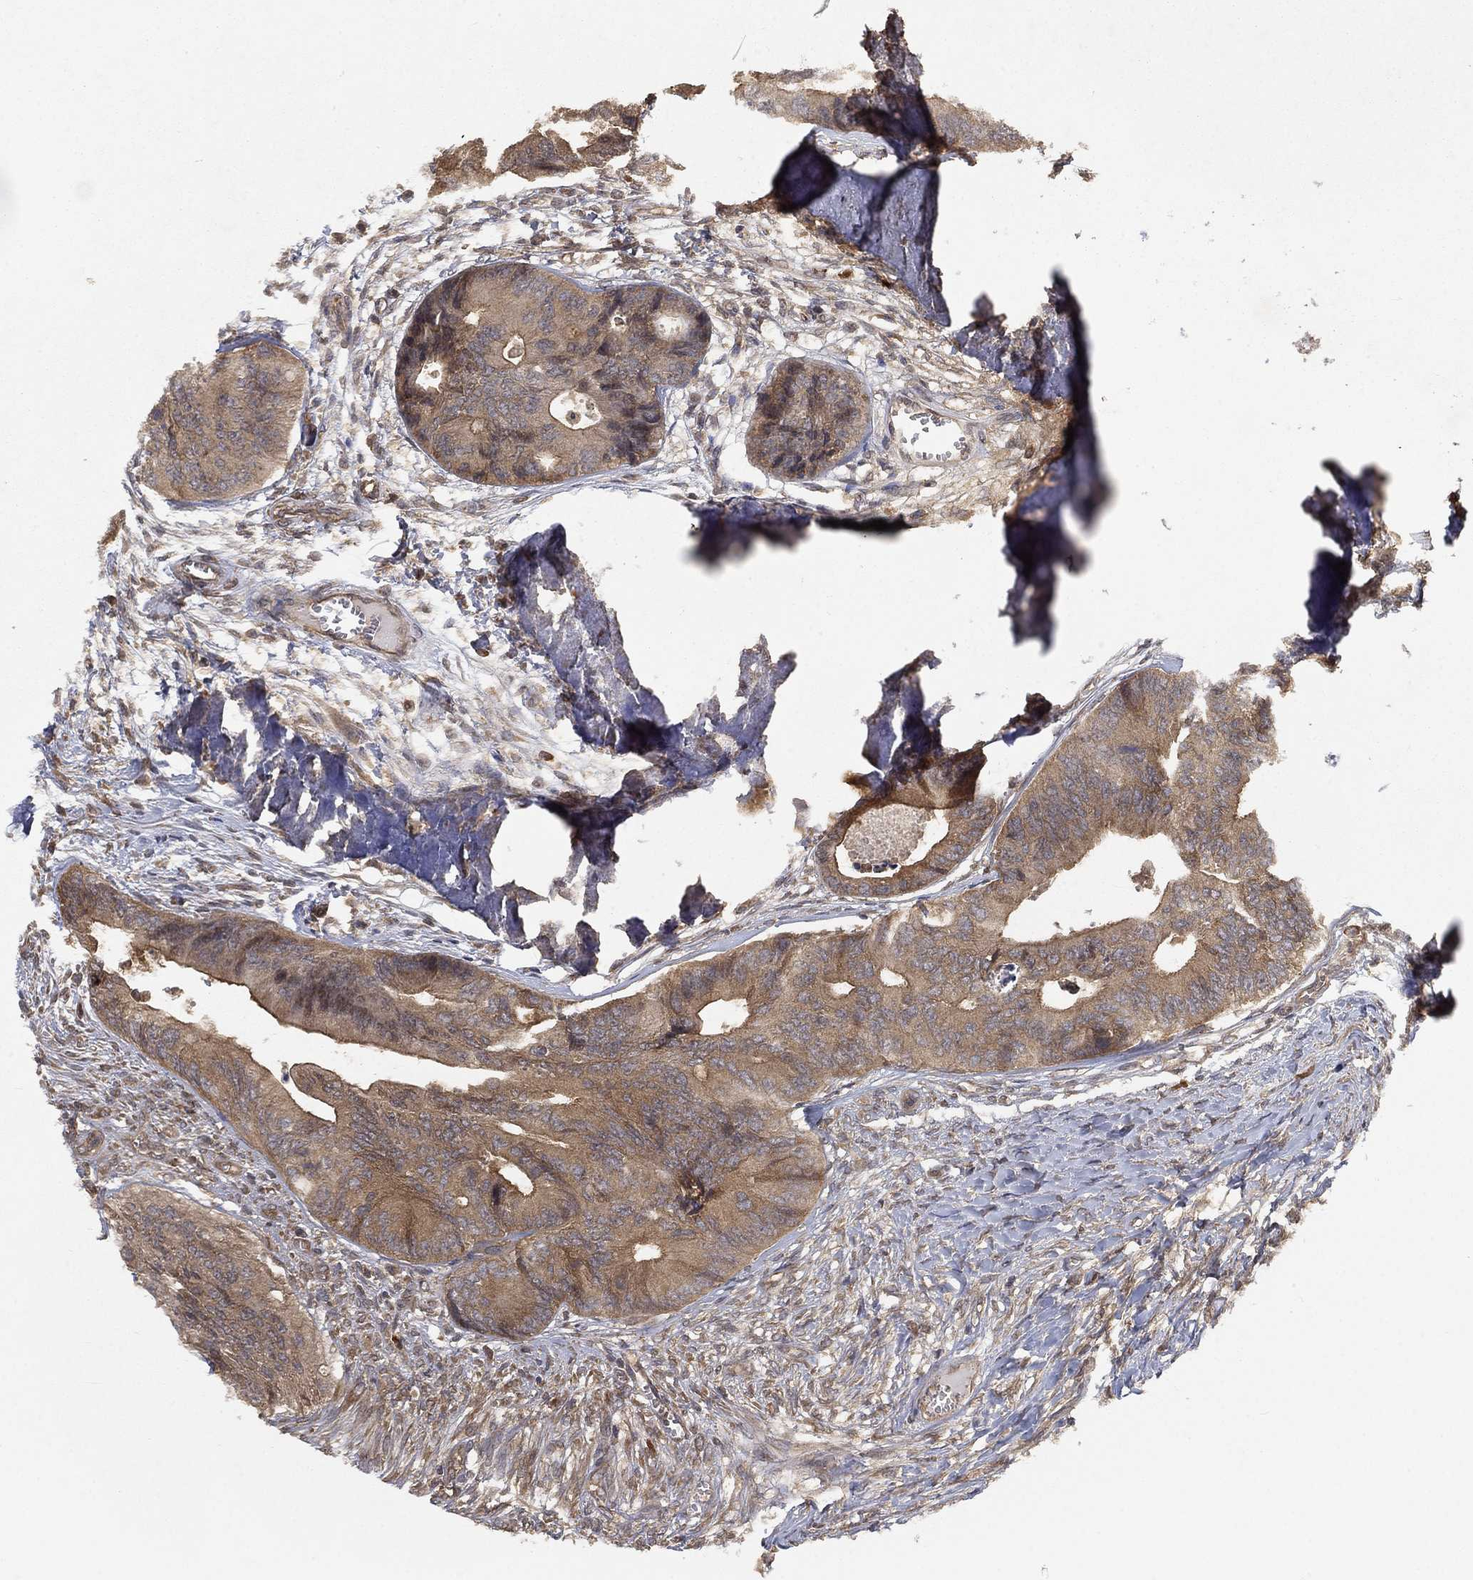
{"staining": {"intensity": "weak", "quantity": "25%-75%", "location": "cytoplasmic/membranous"}, "tissue": "colorectal cancer", "cell_type": "Tumor cells", "image_type": "cancer", "snomed": [{"axis": "morphology", "description": "Normal tissue, NOS"}, {"axis": "morphology", "description": "Adenocarcinoma, NOS"}, {"axis": "topography", "description": "Colon"}], "caption": "Immunohistochemistry micrograph of human colorectal adenocarcinoma stained for a protein (brown), which reveals low levels of weak cytoplasmic/membranous expression in approximately 25%-75% of tumor cells.", "gene": "UBA5", "patient": {"sex": "male", "age": 65}}